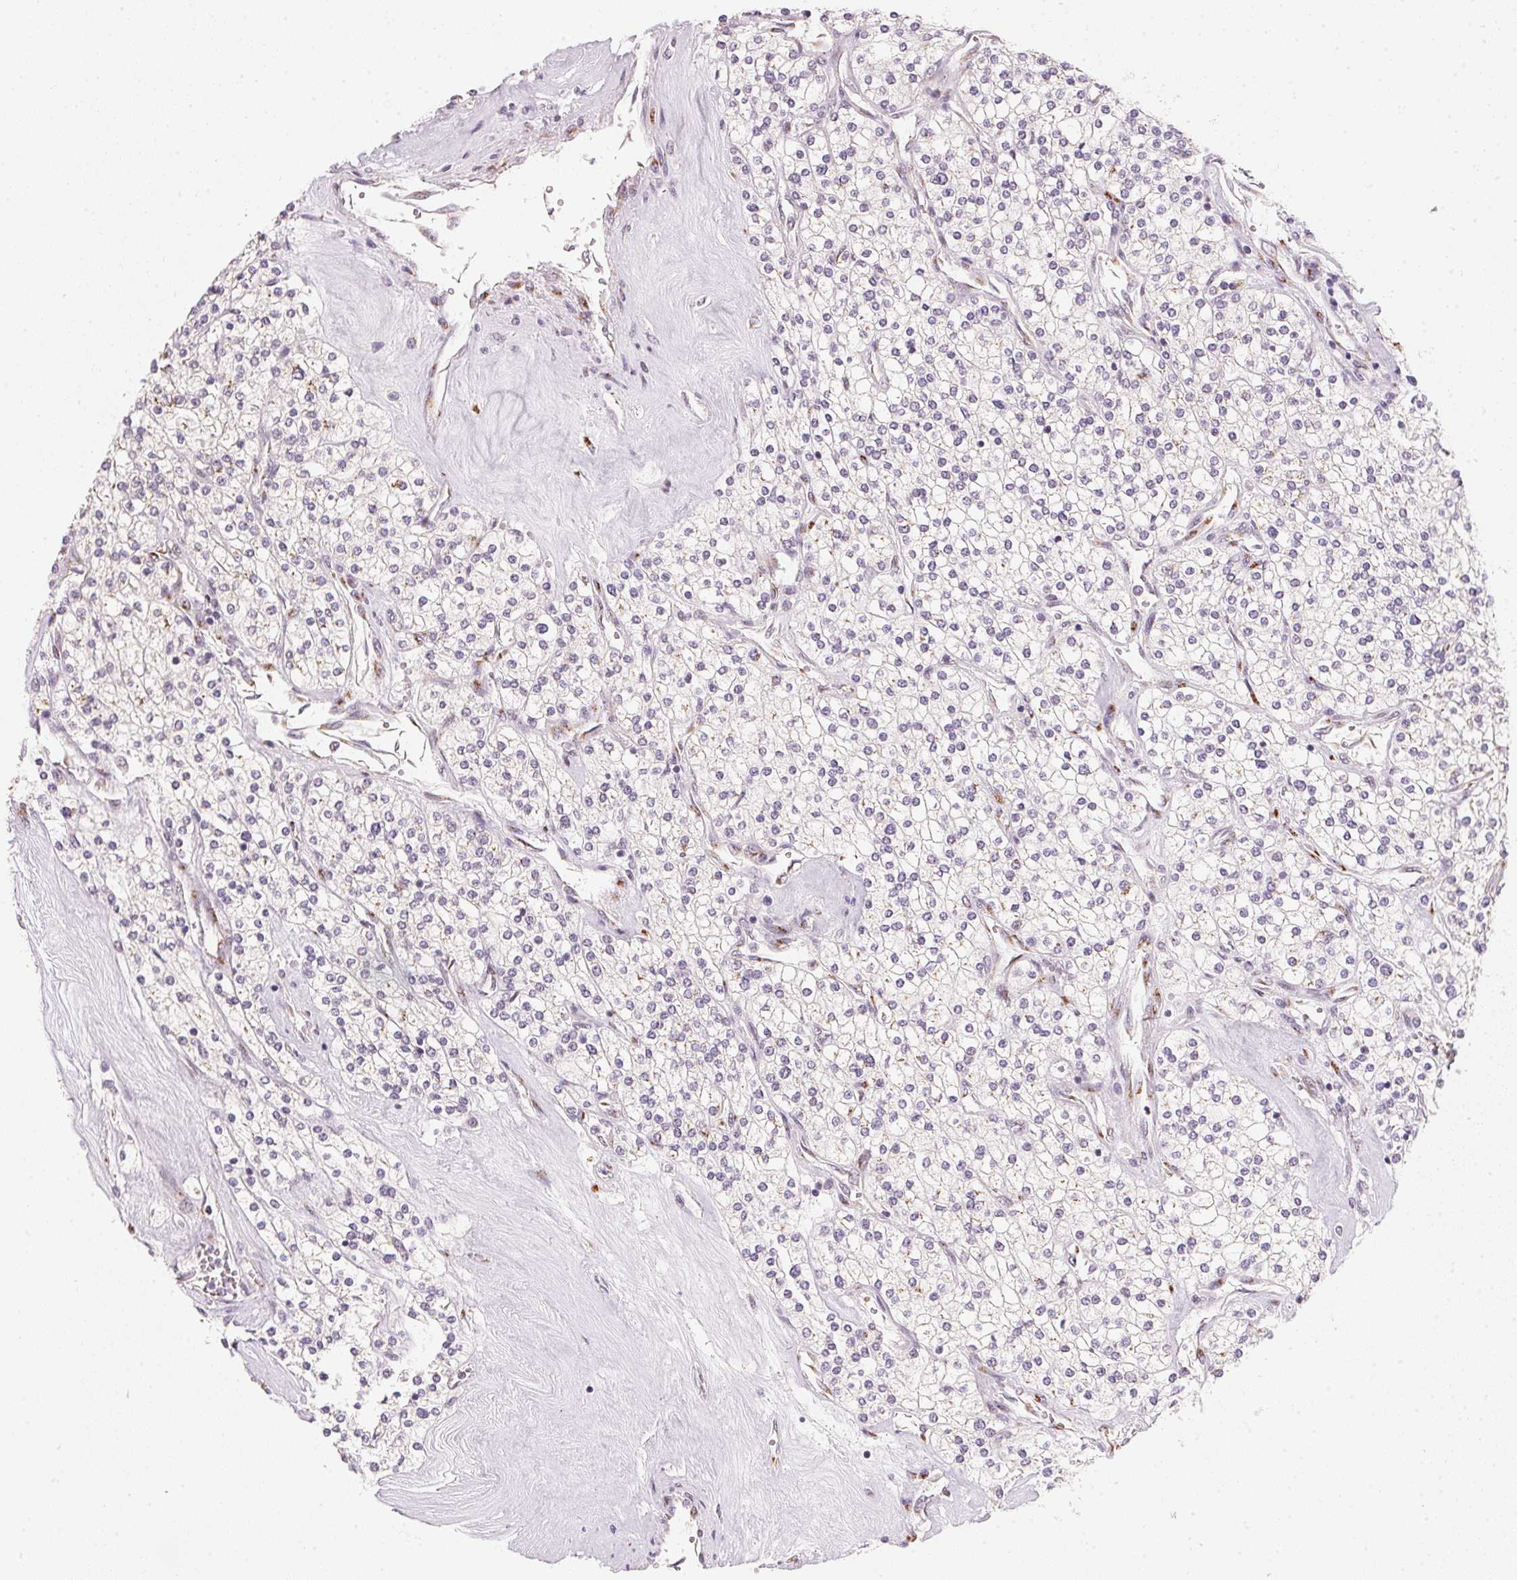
{"staining": {"intensity": "negative", "quantity": "none", "location": "none"}, "tissue": "renal cancer", "cell_type": "Tumor cells", "image_type": "cancer", "snomed": [{"axis": "morphology", "description": "Adenocarcinoma, NOS"}, {"axis": "topography", "description": "Kidney"}], "caption": "Tumor cells are negative for brown protein staining in renal cancer.", "gene": "RAB22A", "patient": {"sex": "male", "age": 80}}